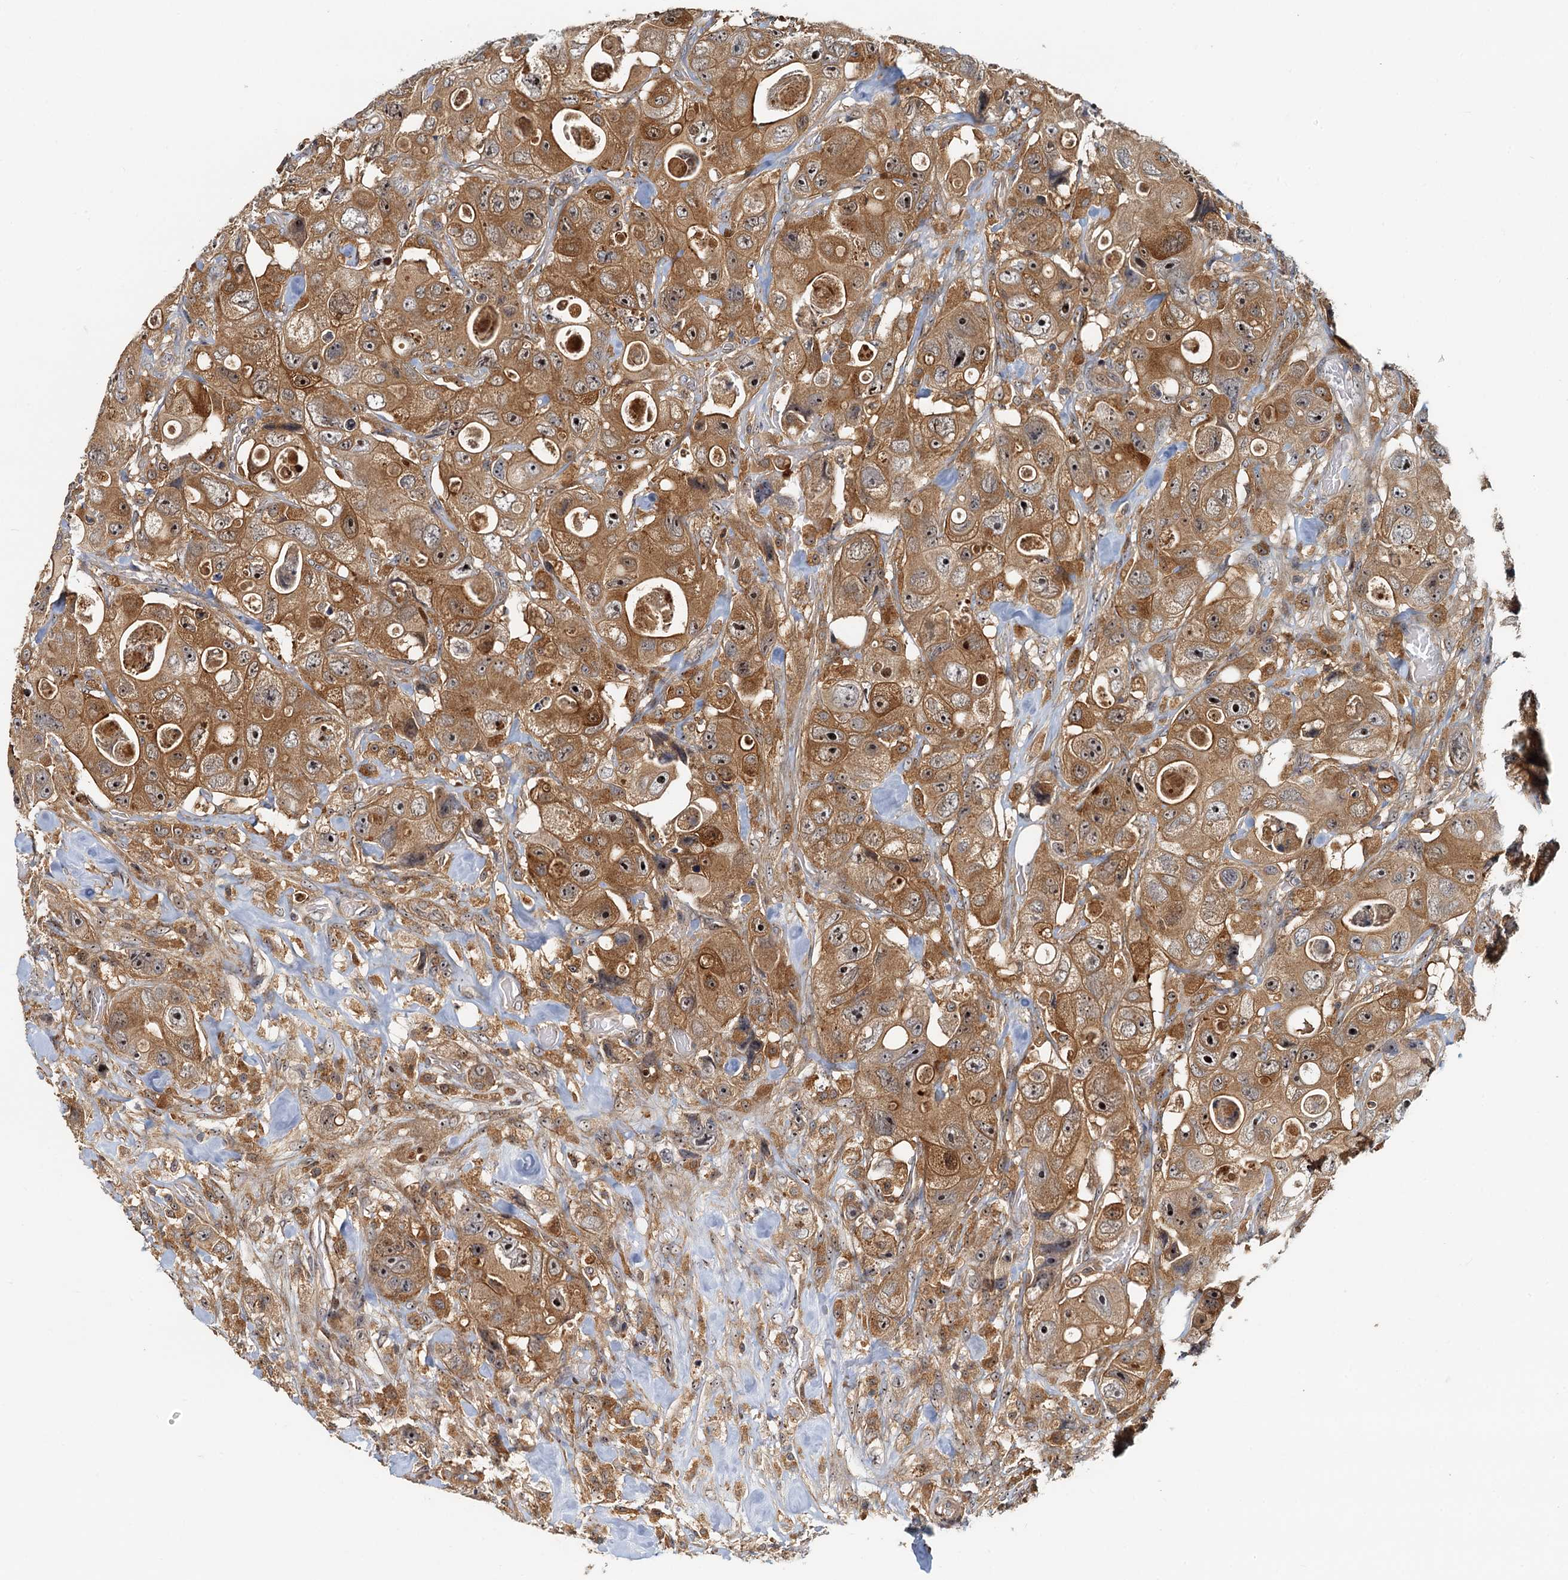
{"staining": {"intensity": "moderate", "quantity": ">75%", "location": "cytoplasmic/membranous,nuclear"}, "tissue": "colorectal cancer", "cell_type": "Tumor cells", "image_type": "cancer", "snomed": [{"axis": "morphology", "description": "Adenocarcinoma, NOS"}, {"axis": "topography", "description": "Colon"}], "caption": "A brown stain highlights moderate cytoplasmic/membranous and nuclear expression of a protein in colorectal cancer (adenocarcinoma) tumor cells.", "gene": "TOLLIP", "patient": {"sex": "female", "age": 46}}